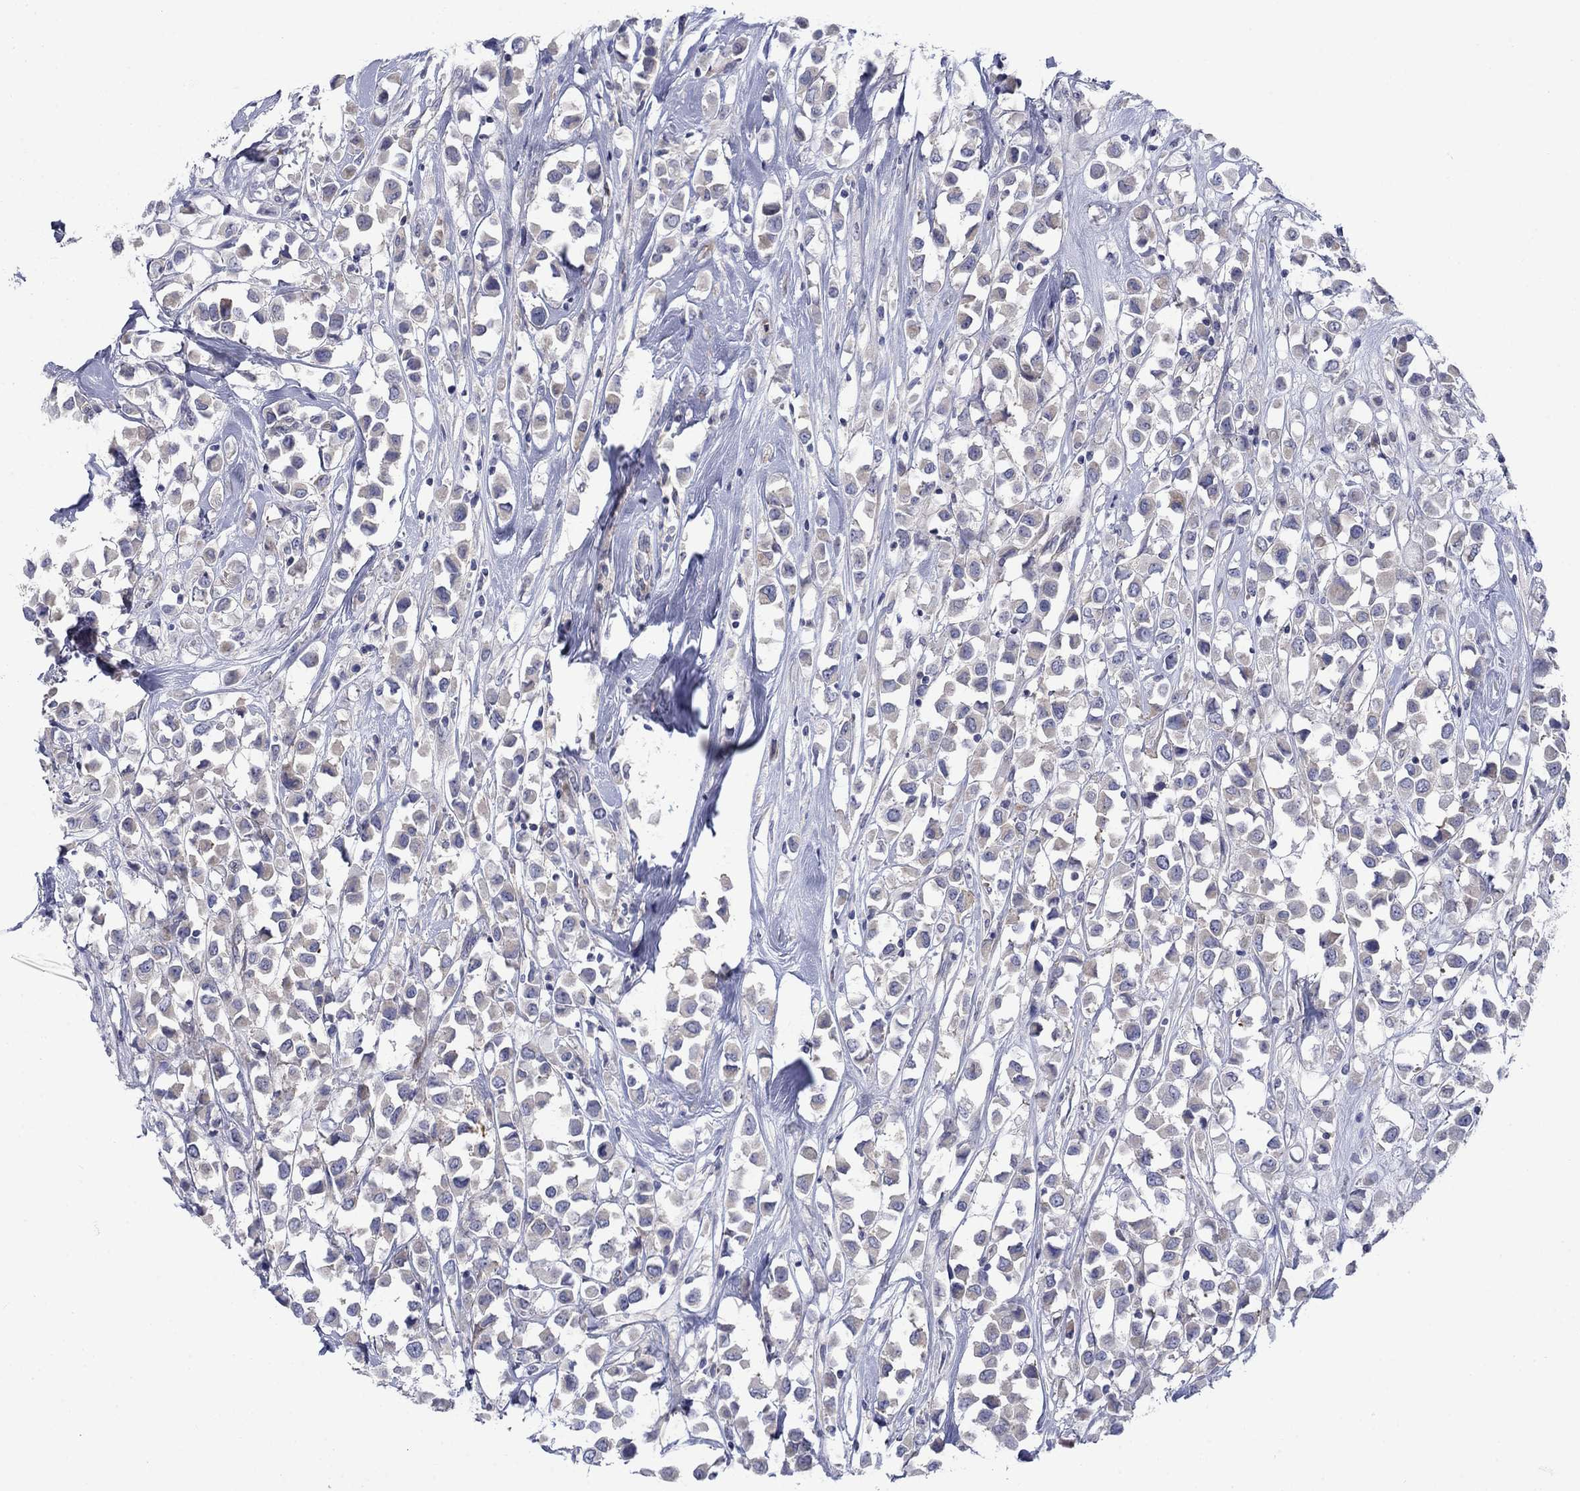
{"staining": {"intensity": "negative", "quantity": "none", "location": "none"}, "tissue": "breast cancer", "cell_type": "Tumor cells", "image_type": "cancer", "snomed": [{"axis": "morphology", "description": "Duct carcinoma"}, {"axis": "topography", "description": "Breast"}], "caption": "An immunohistochemistry micrograph of breast cancer is shown. There is no staining in tumor cells of breast cancer.", "gene": "FXR1", "patient": {"sex": "female", "age": 61}}